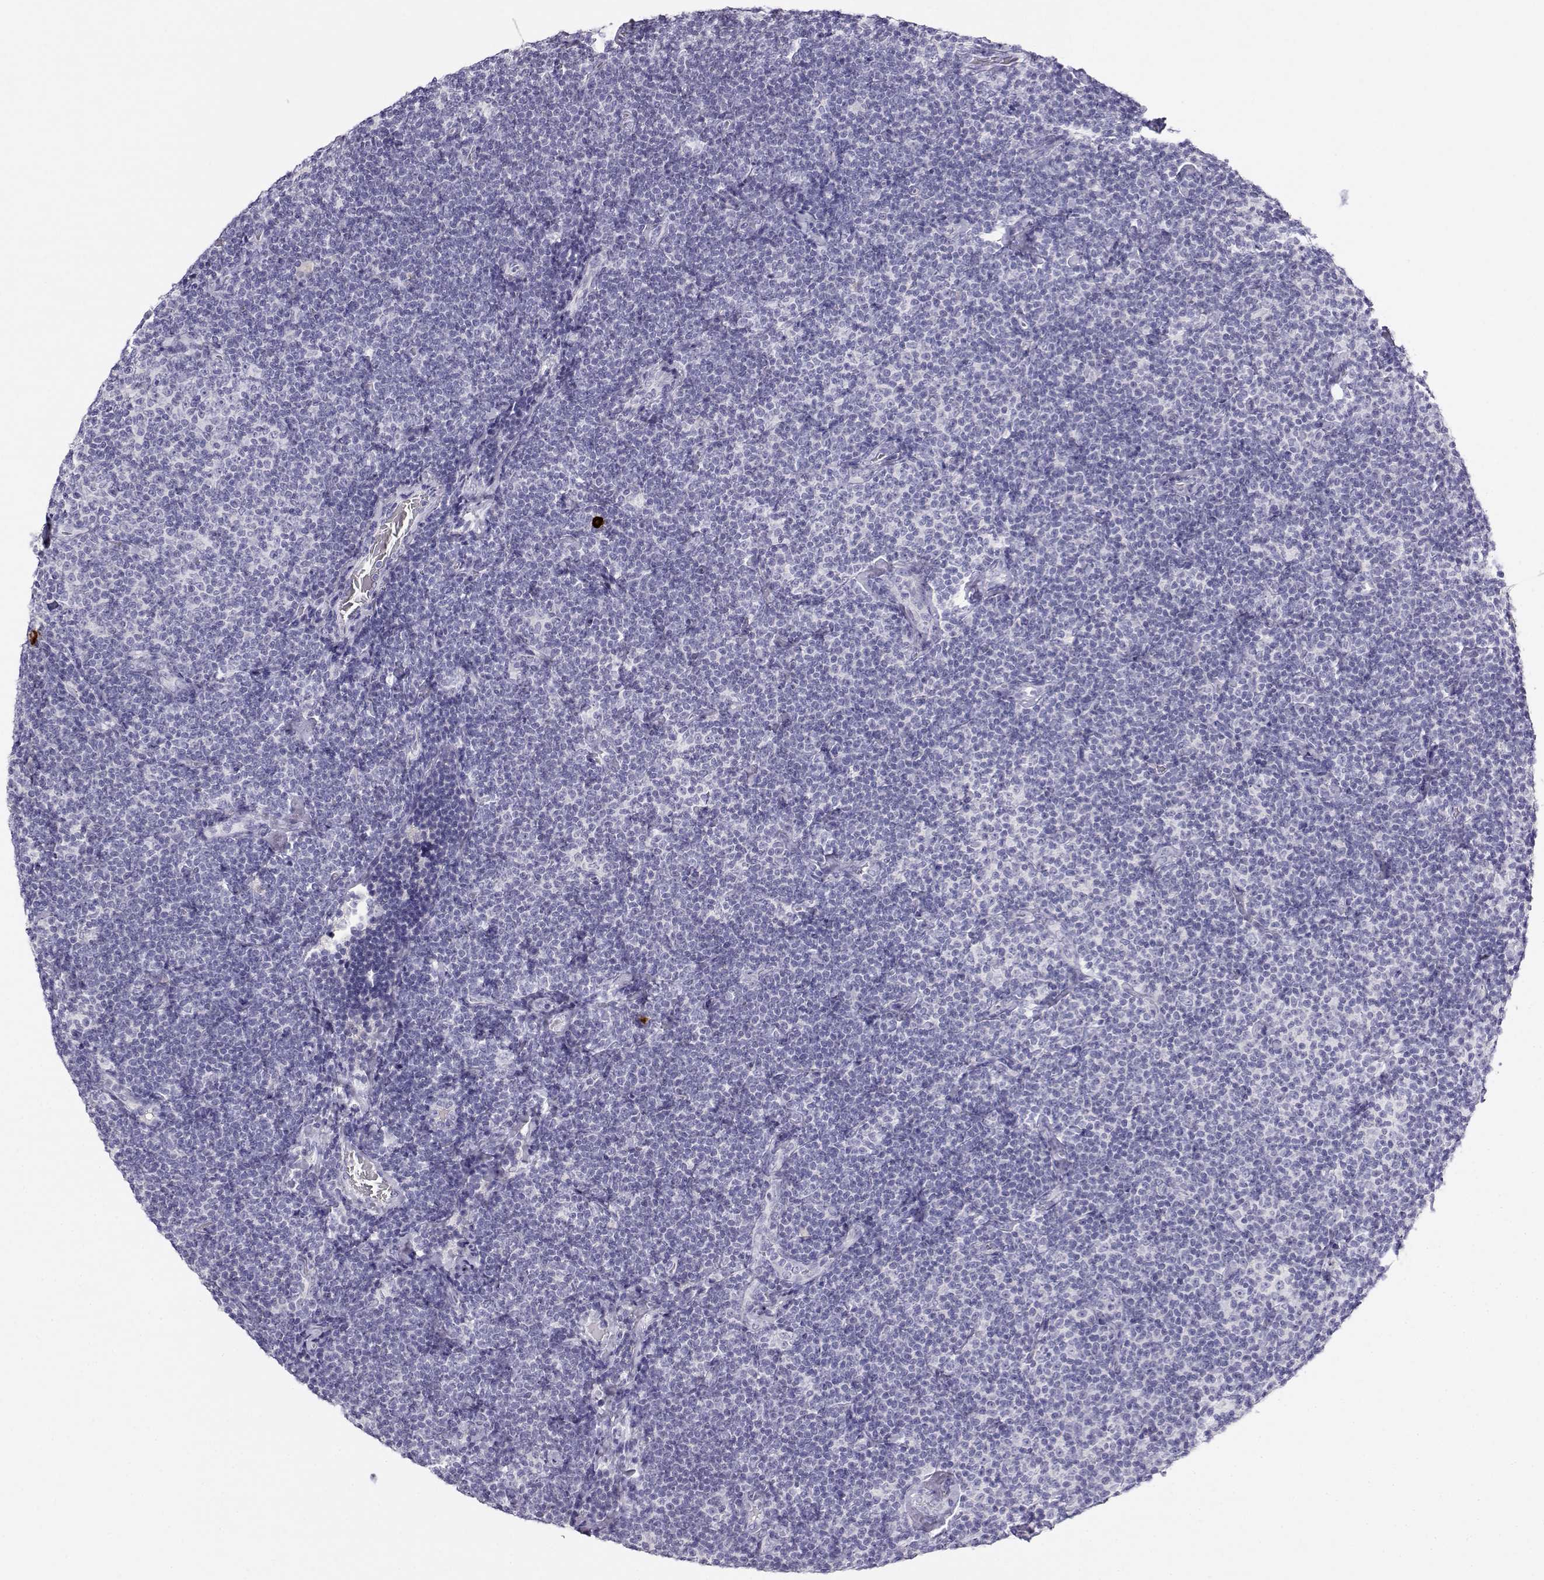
{"staining": {"intensity": "negative", "quantity": "none", "location": "none"}, "tissue": "lymphoma", "cell_type": "Tumor cells", "image_type": "cancer", "snomed": [{"axis": "morphology", "description": "Malignant lymphoma, non-Hodgkin's type, Low grade"}, {"axis": "topography", "description": "Lymph node"}], "caption": "Immunohistochemistry histopathology image of malignant lymphoma, non-Hodgkin's type (low-grade) stained for a protein (brown), which shows no expression in tumor cells.", "gene": "GPR174", "patient": {"sex": "male", "age": 81}}